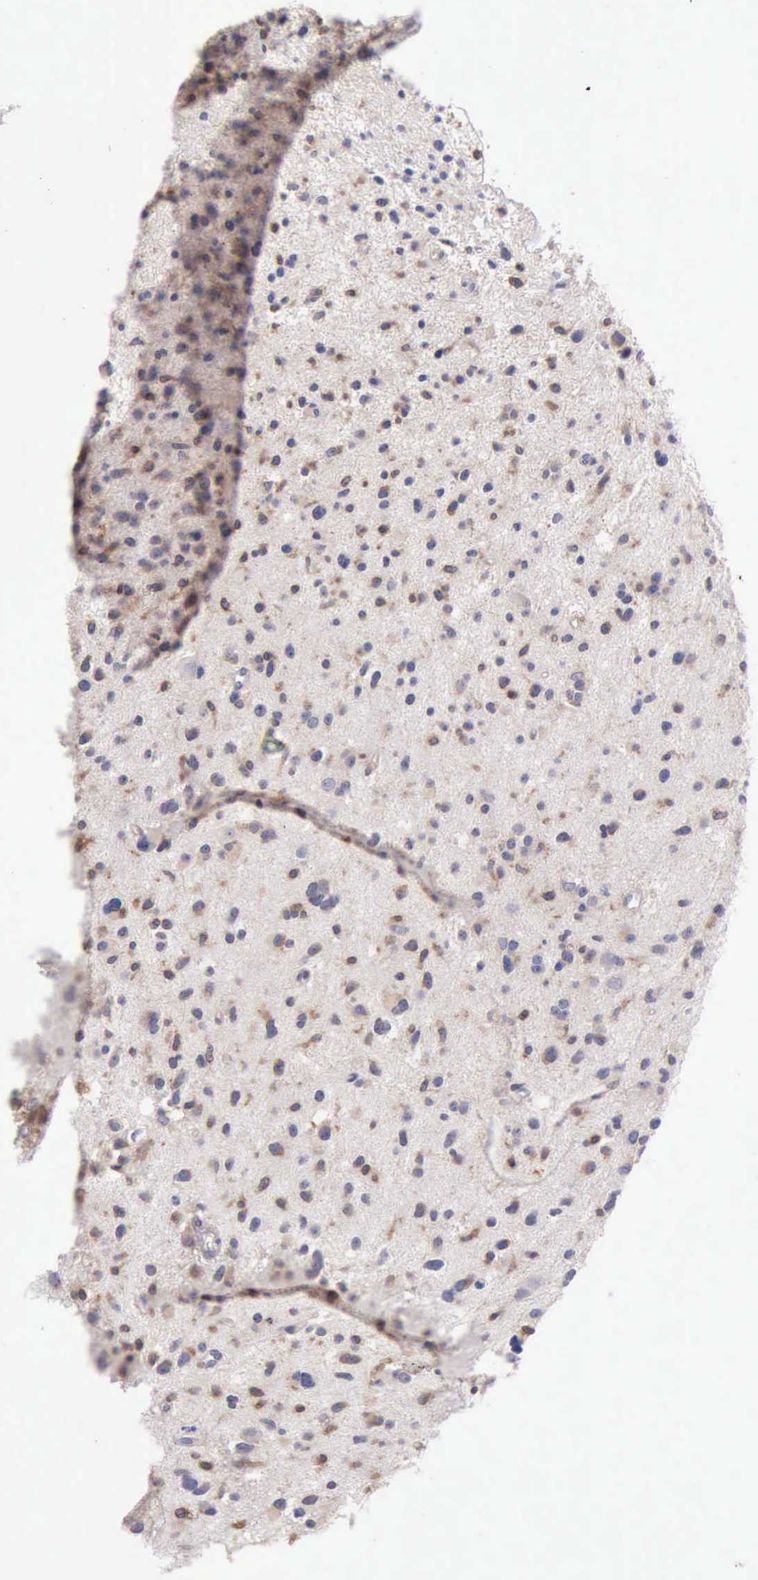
{"staining": {"intensity": "weak", "quantity": "<25%", "location": "cytoplasmic/membranous"}, "tissue": "glioma", "cell_type": "Tumor cells", "image_type": "cancer", "snomed": [{"axis": "morphology", "description": "Glioma, malignant, Low grade"}, {"axis": "topography", "description": "Brain"}], "caption": "Immunohistochemical staining of human glioma reveals no significant expression in tumor cells.", "gene": "SASH3", "patient": {"sex": "female", "age": 46}}